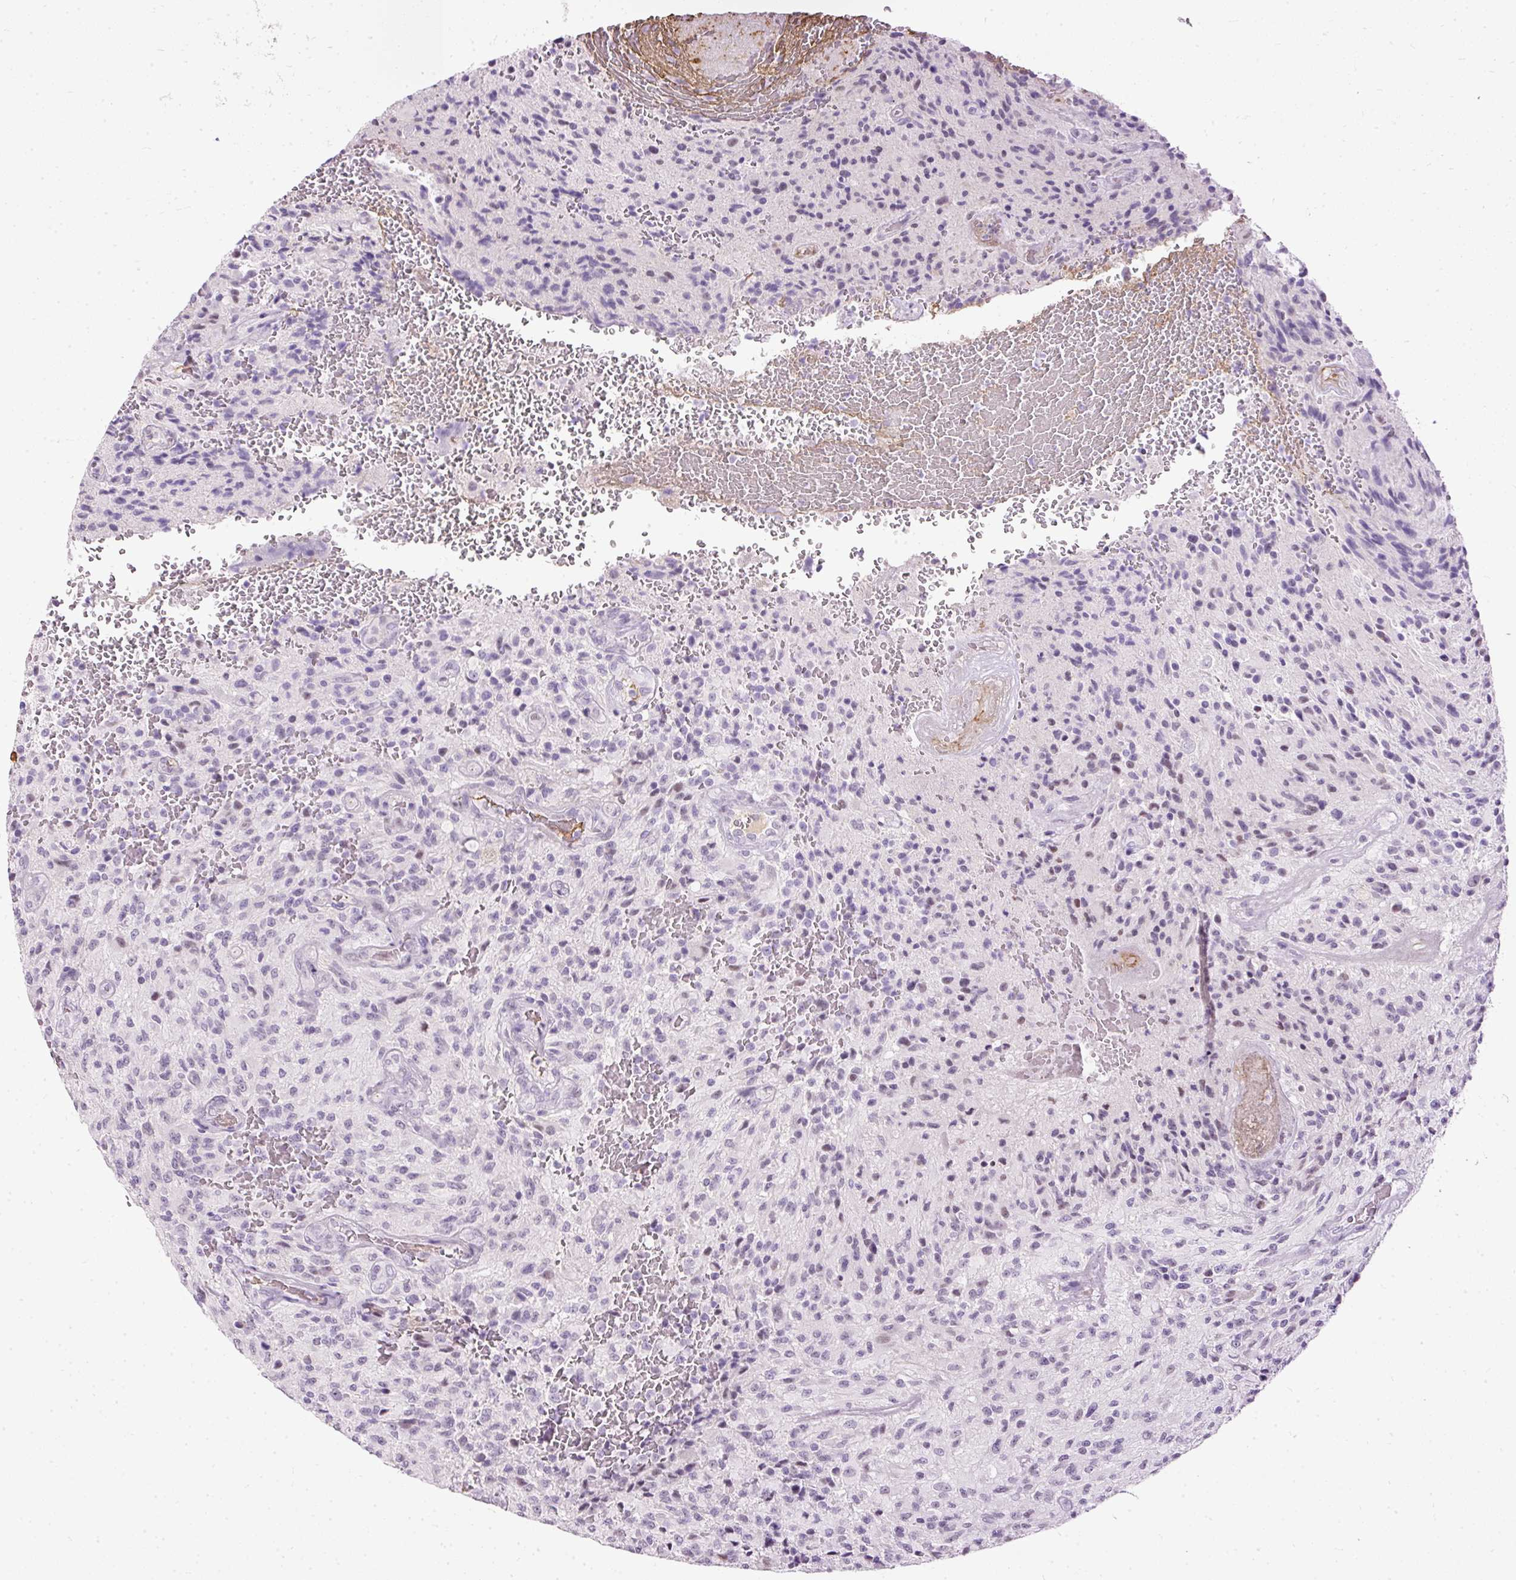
{"staining": {"intensity": "negative", "quantity": "none", "location": "none"}, "tissue": "glioma", "cell_type": "Tumor cells", "image_type": "cancer", "snomed": [{"axis": "morphology", "description": "Normal tissue, NOS"}, {"axis": "morphology", "description": "Glioma, malignant, High grade"}, {"axis": "topography", "description": "Cerebral cortex"}], "caption": "This is an immunohistochemistry (IHC) micrograph of human malignant glioma (high-grade). There is no positivity in tumor cells.", "gene": "PDE6B", "patient": {"sex": "male", "age": 56}}